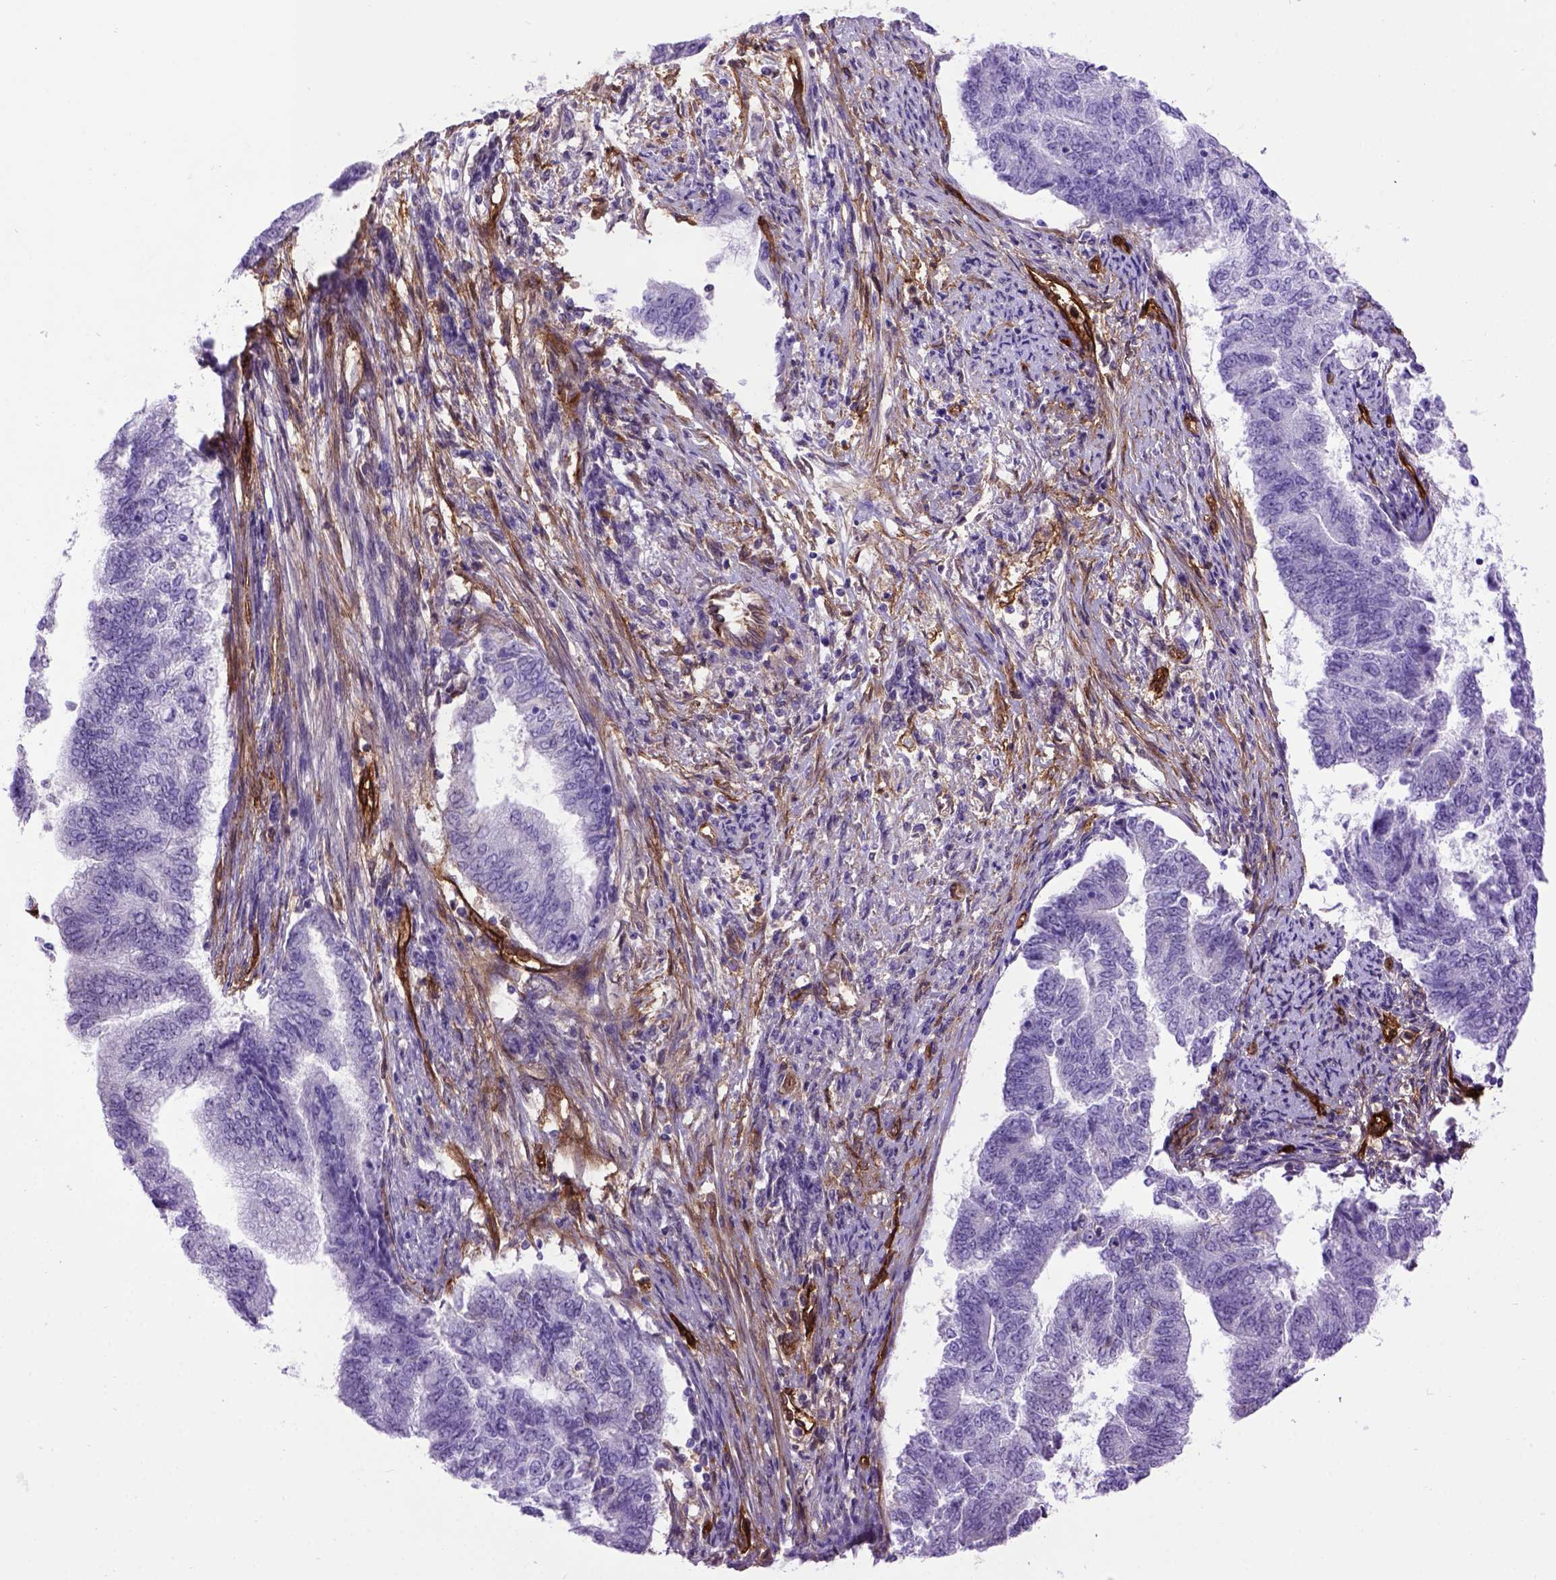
{"staining": {"intensity": "negative", "quantity": "none", "location": "none"}, "tissue": "endometrial cancer", "cell_type": "Tumor cells", "image_type": "cancer", "snomed": [{"axis": "morphology", "description": "Adenocarcinoma, NOS"}, {"axis": "topography", "description": "Endometrium"}], "caption": "Immunohistochemistry (IHC) photomicrograph of human adenocarcinoma (endometrial) stained for a protein (brown), which displays no positivity in tumor cells. (Brightfield microscopy of DAB (3,3'-diaminobenzidine) immunohistochemistry at high magnification).", "gene": "ENG", "patient": {"sex": "female", "age": 65}}